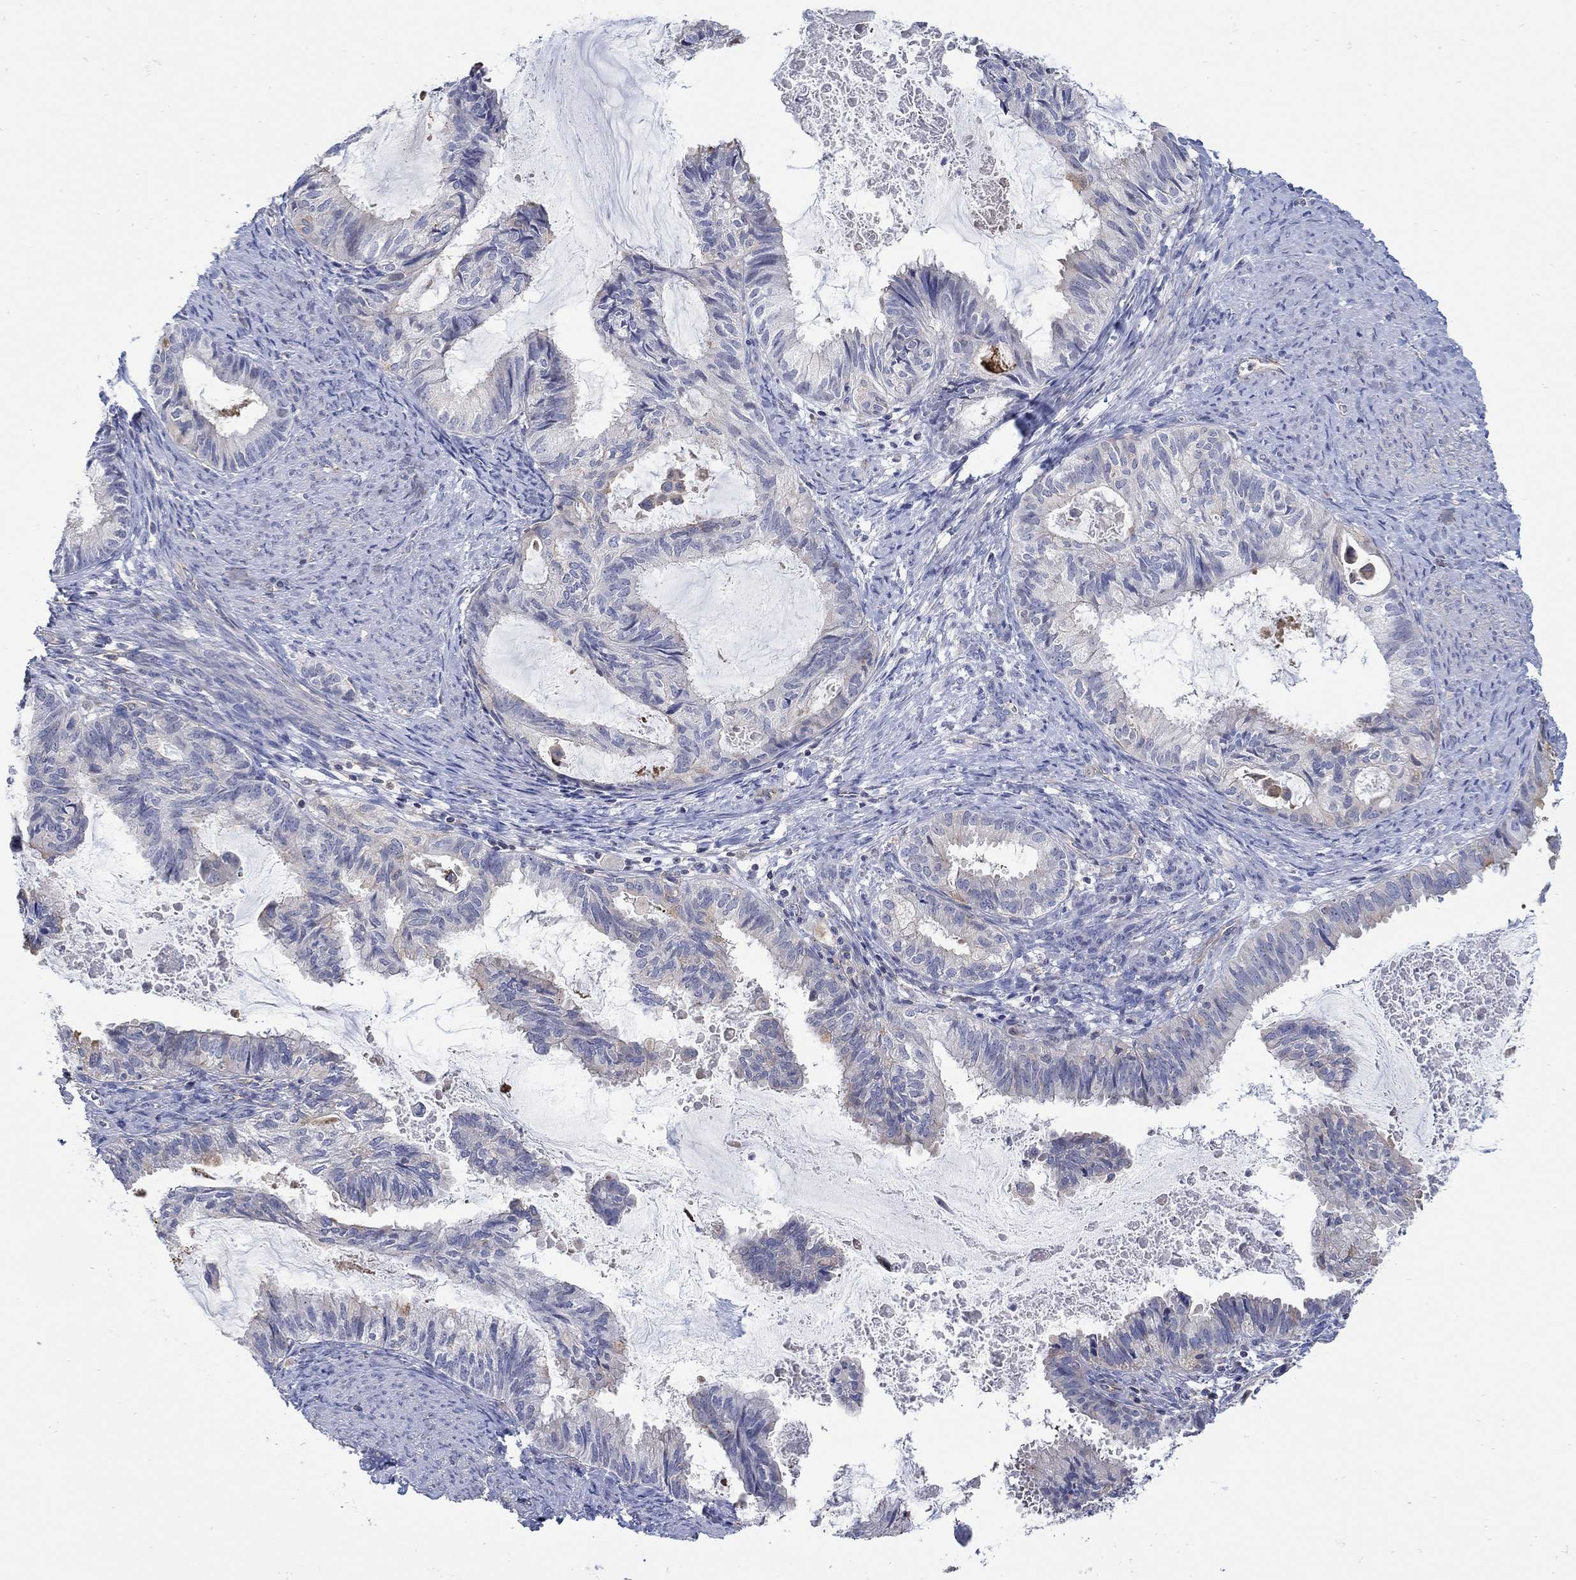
{"staining": {"intensity": "negative", "quantity": "none", "location": "none"}, "tissue": "endometrial cancer", "cell_type": "Tumor cells", "image_type": "cancer", "snomed": [{"axis": "morphology", "description": "Adenocarcinoma, NOS"}, {"axis": "topography", "description": "Endometrium"}], "caption": "Protein analysis of endometrial cancer exhibits no significant positivity in tumor cells.", "gene": "TEKT3", "patient": {"sex": "female", "age": 86}}